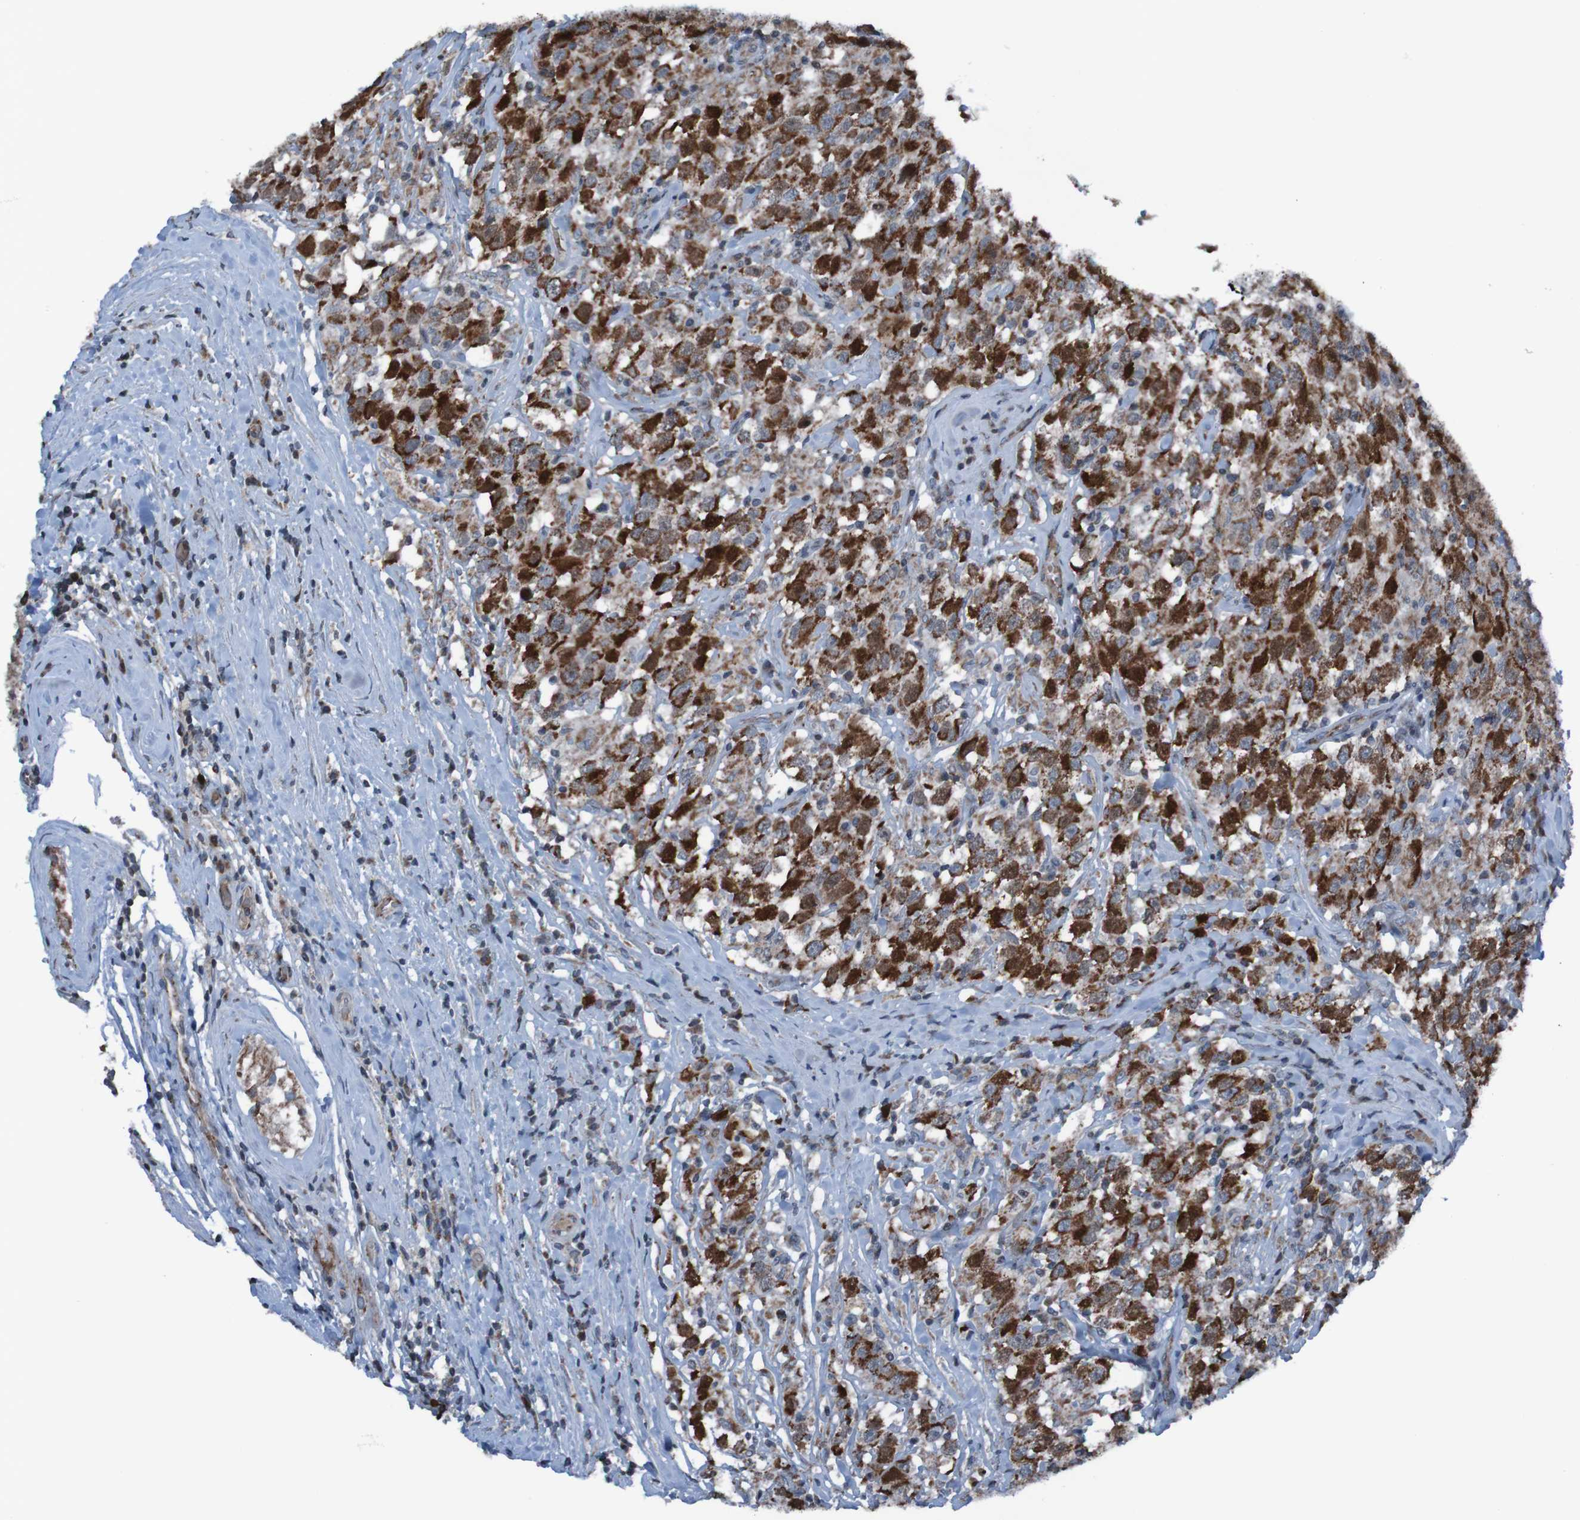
{"staining": {"intensity": "strong", "quantity": ">75%", "location": "cytoplasmic/membranous,nuclear"}, "tissue": "testis cancer", "cell_type": "Tumor cells", "image_type": "cancer", "snomed": [{"axis": "morphology", "description": "Seminoma, NOS"}, {"axis": "topography", "description": "Testis"}], "caption": "An image of seminoma (testis) stained for a protein displays strong cytoplasmic/membranous and nuclear brown staining in tumor cells.", "gene": "UNG", "patient": {"sex": "male", "age": 41}}